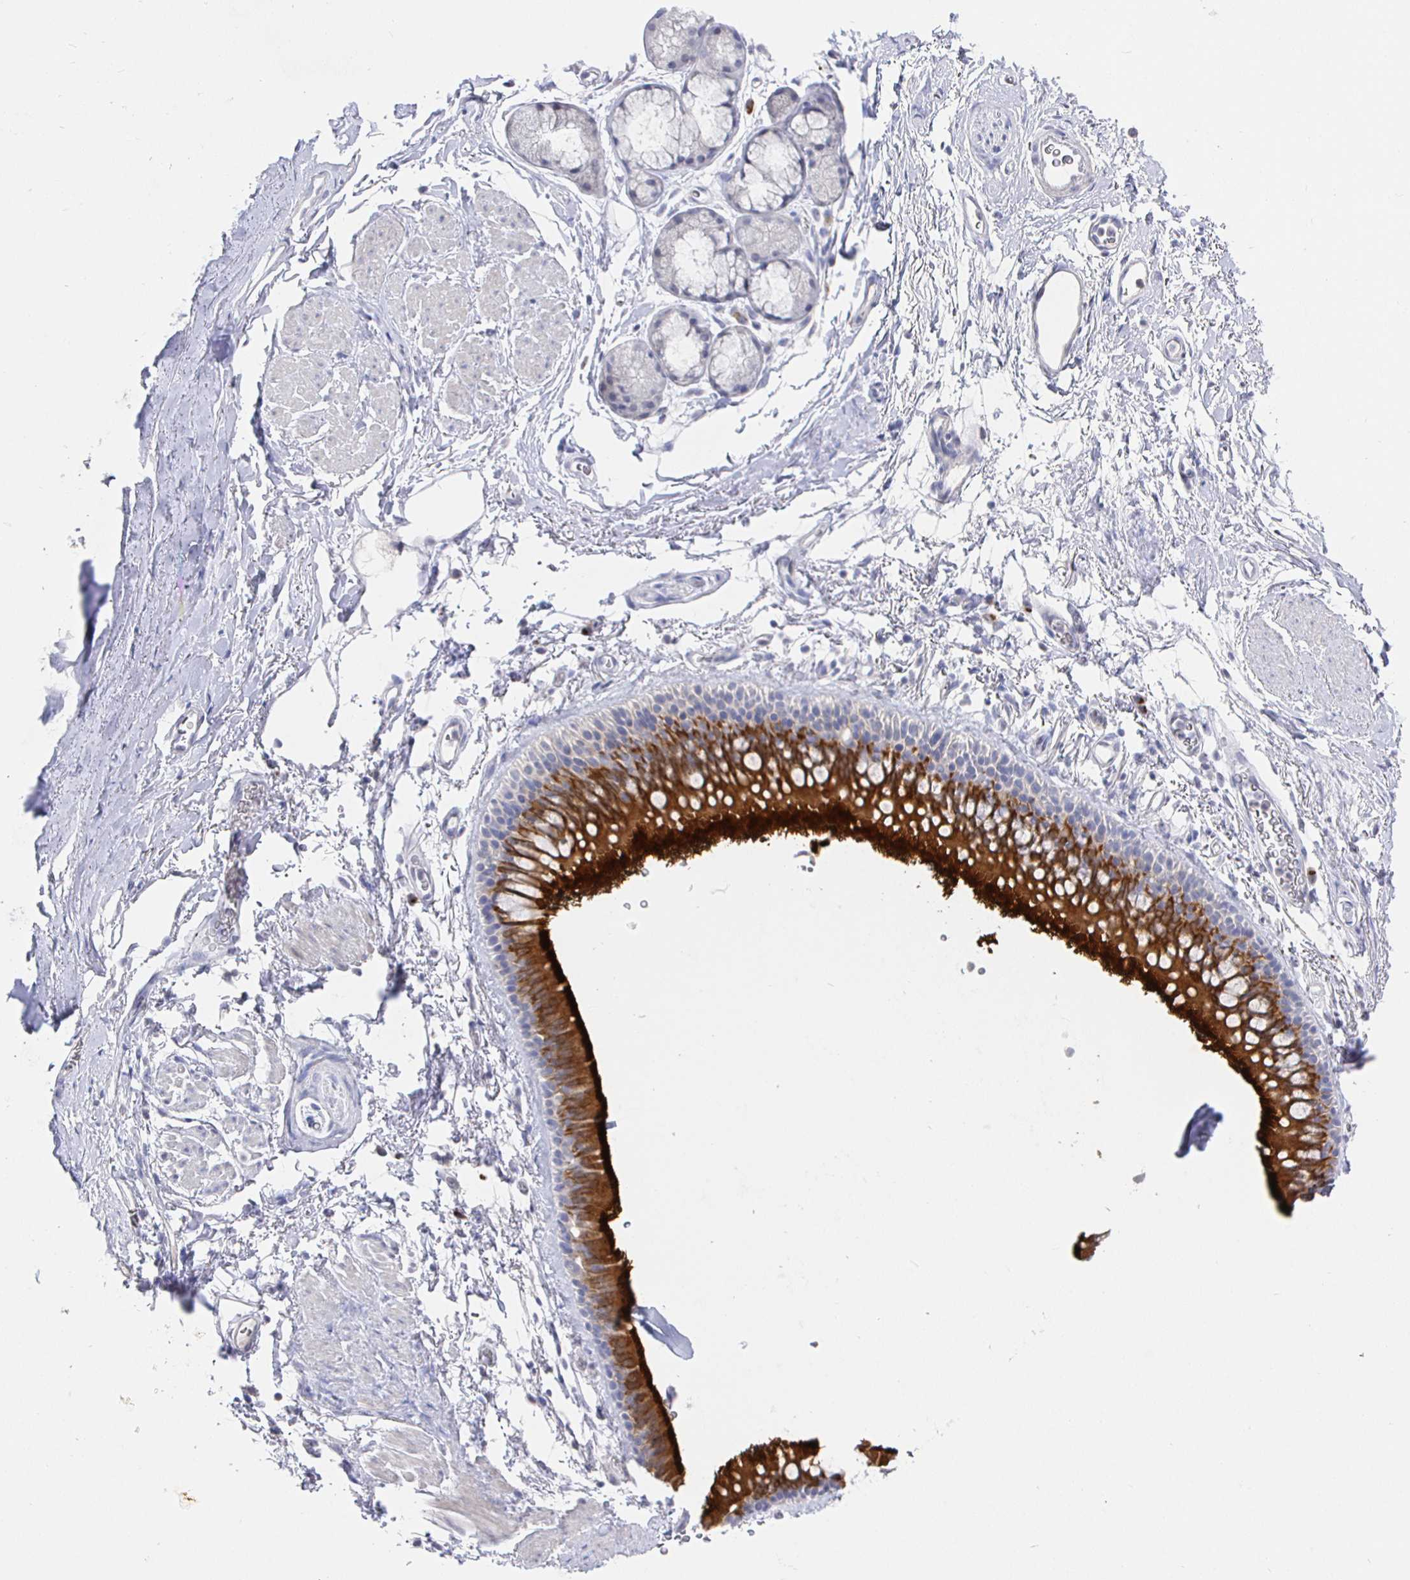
{"staining": {"intensity": "negative", "quantity": "none", "location": "none"}, "tissue": "soft tissue", "cell_type": "Chondrocytes", "image_type": "normal", "snomed": [{"axis": "morphology", "description": "Normal tissue, NOS"}, {"axis": "topography", "description": "Lymph node"}, {"axis": "topography", "description": "Cartilage tissue"}, {"axis": "topography", "description": "Bronchus"}], "caption": "Soft tissue stained for a protein using IHC exhibits no positivity chondrocytes.", "gene": "LRRC23", "patient": {"sex": "female", "age": 70}}